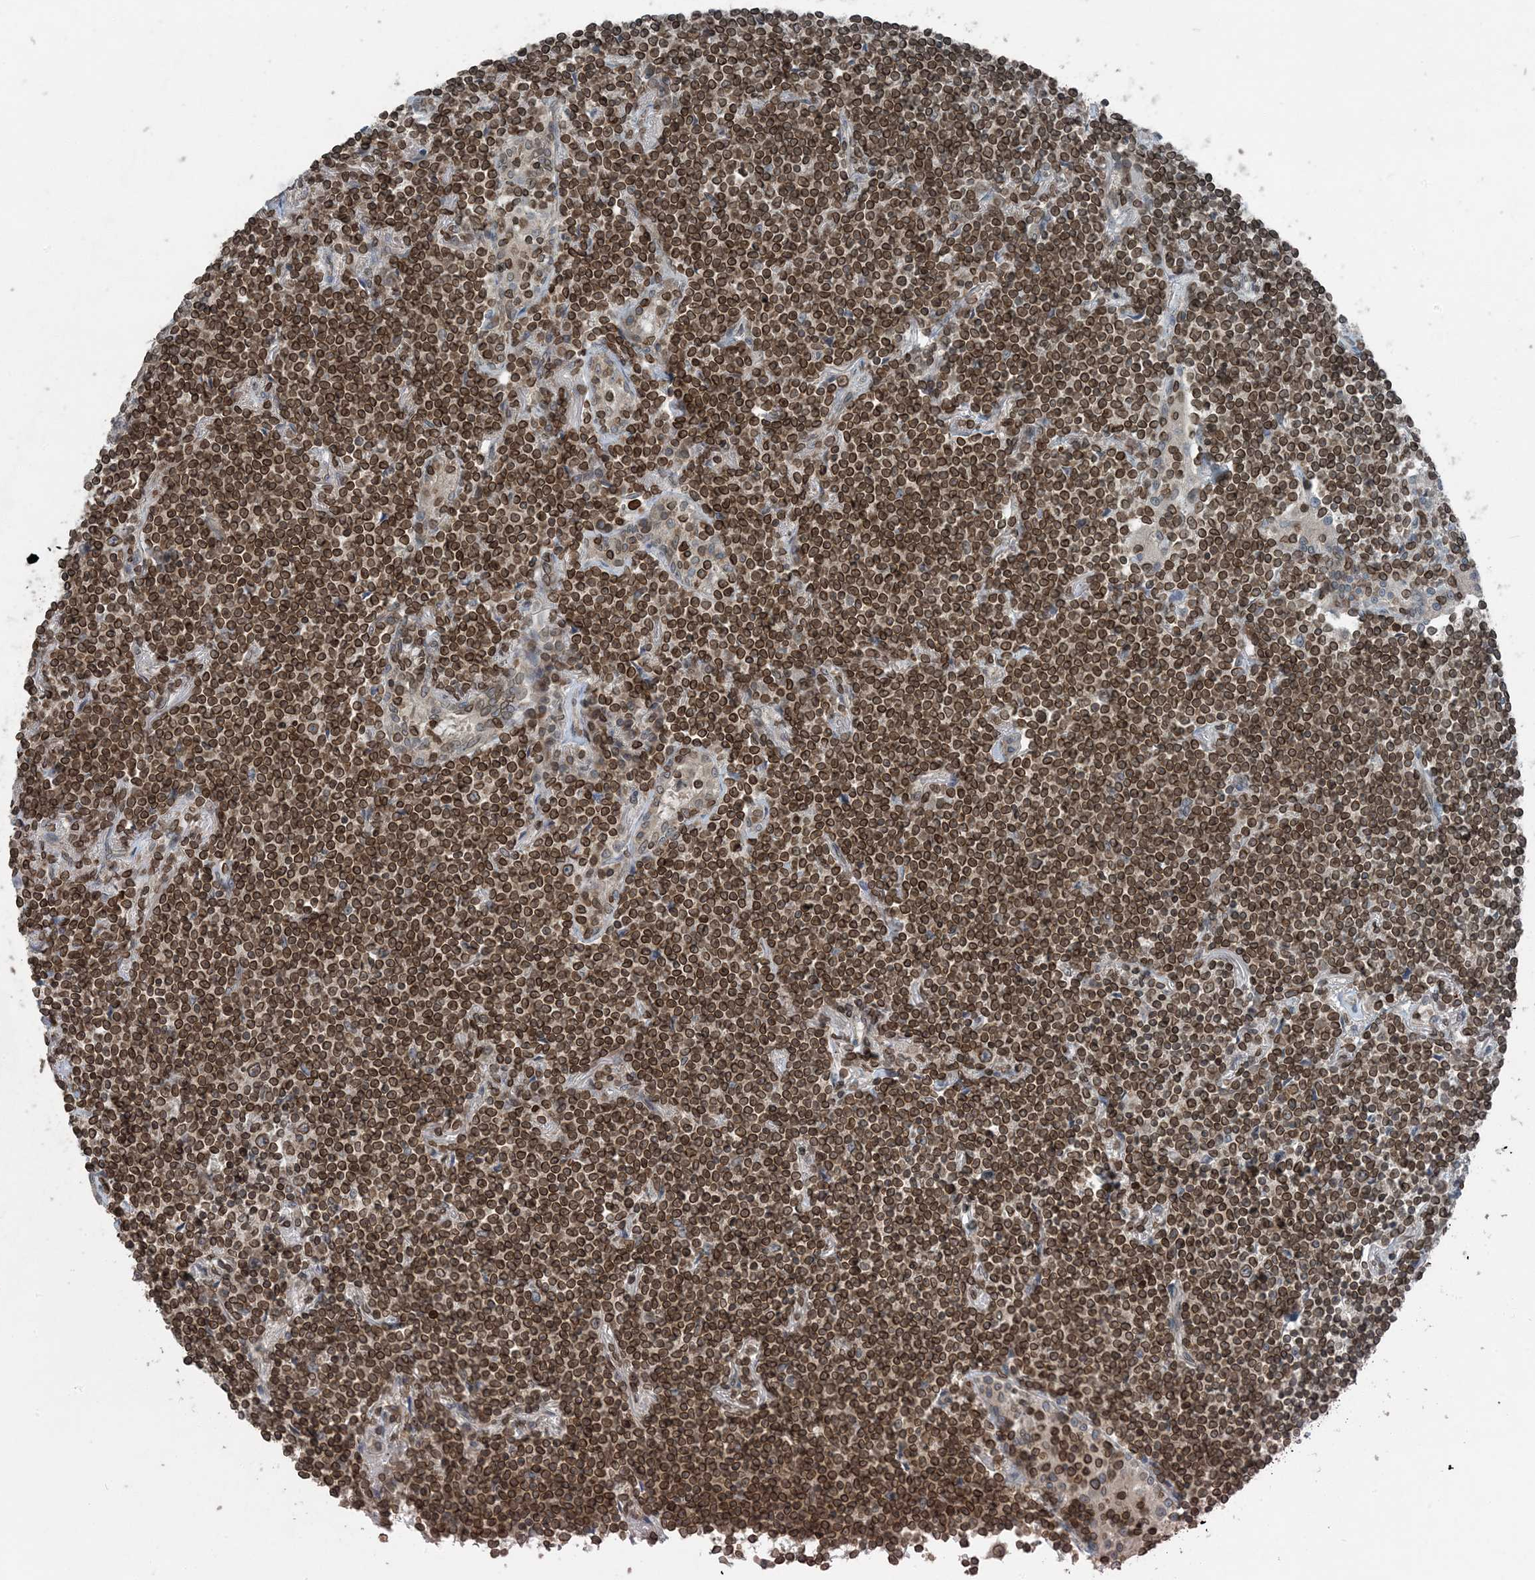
{"staining": {"intensity": "strong", "quantity": ">75%", "location": "cytoplasmic/membranous,nuclear"}, "tissue": "lymphoma", "cell_type": "Tumor cells", "image_type": "cancer", "snomed": [{"axis": "morphology", "description": "Malignant lymphoma, non-Hodgkin's type, Low grade"}, {"axis": "topography", "description": "Lung"}], "caption": "A brown stain labels strong cytoplasmic/membranous and nuclear staining of a protein in human lymphoma tumor cells.", "gene": "ZFAND2B", "patient": {"sex": "female", "age": 71}}